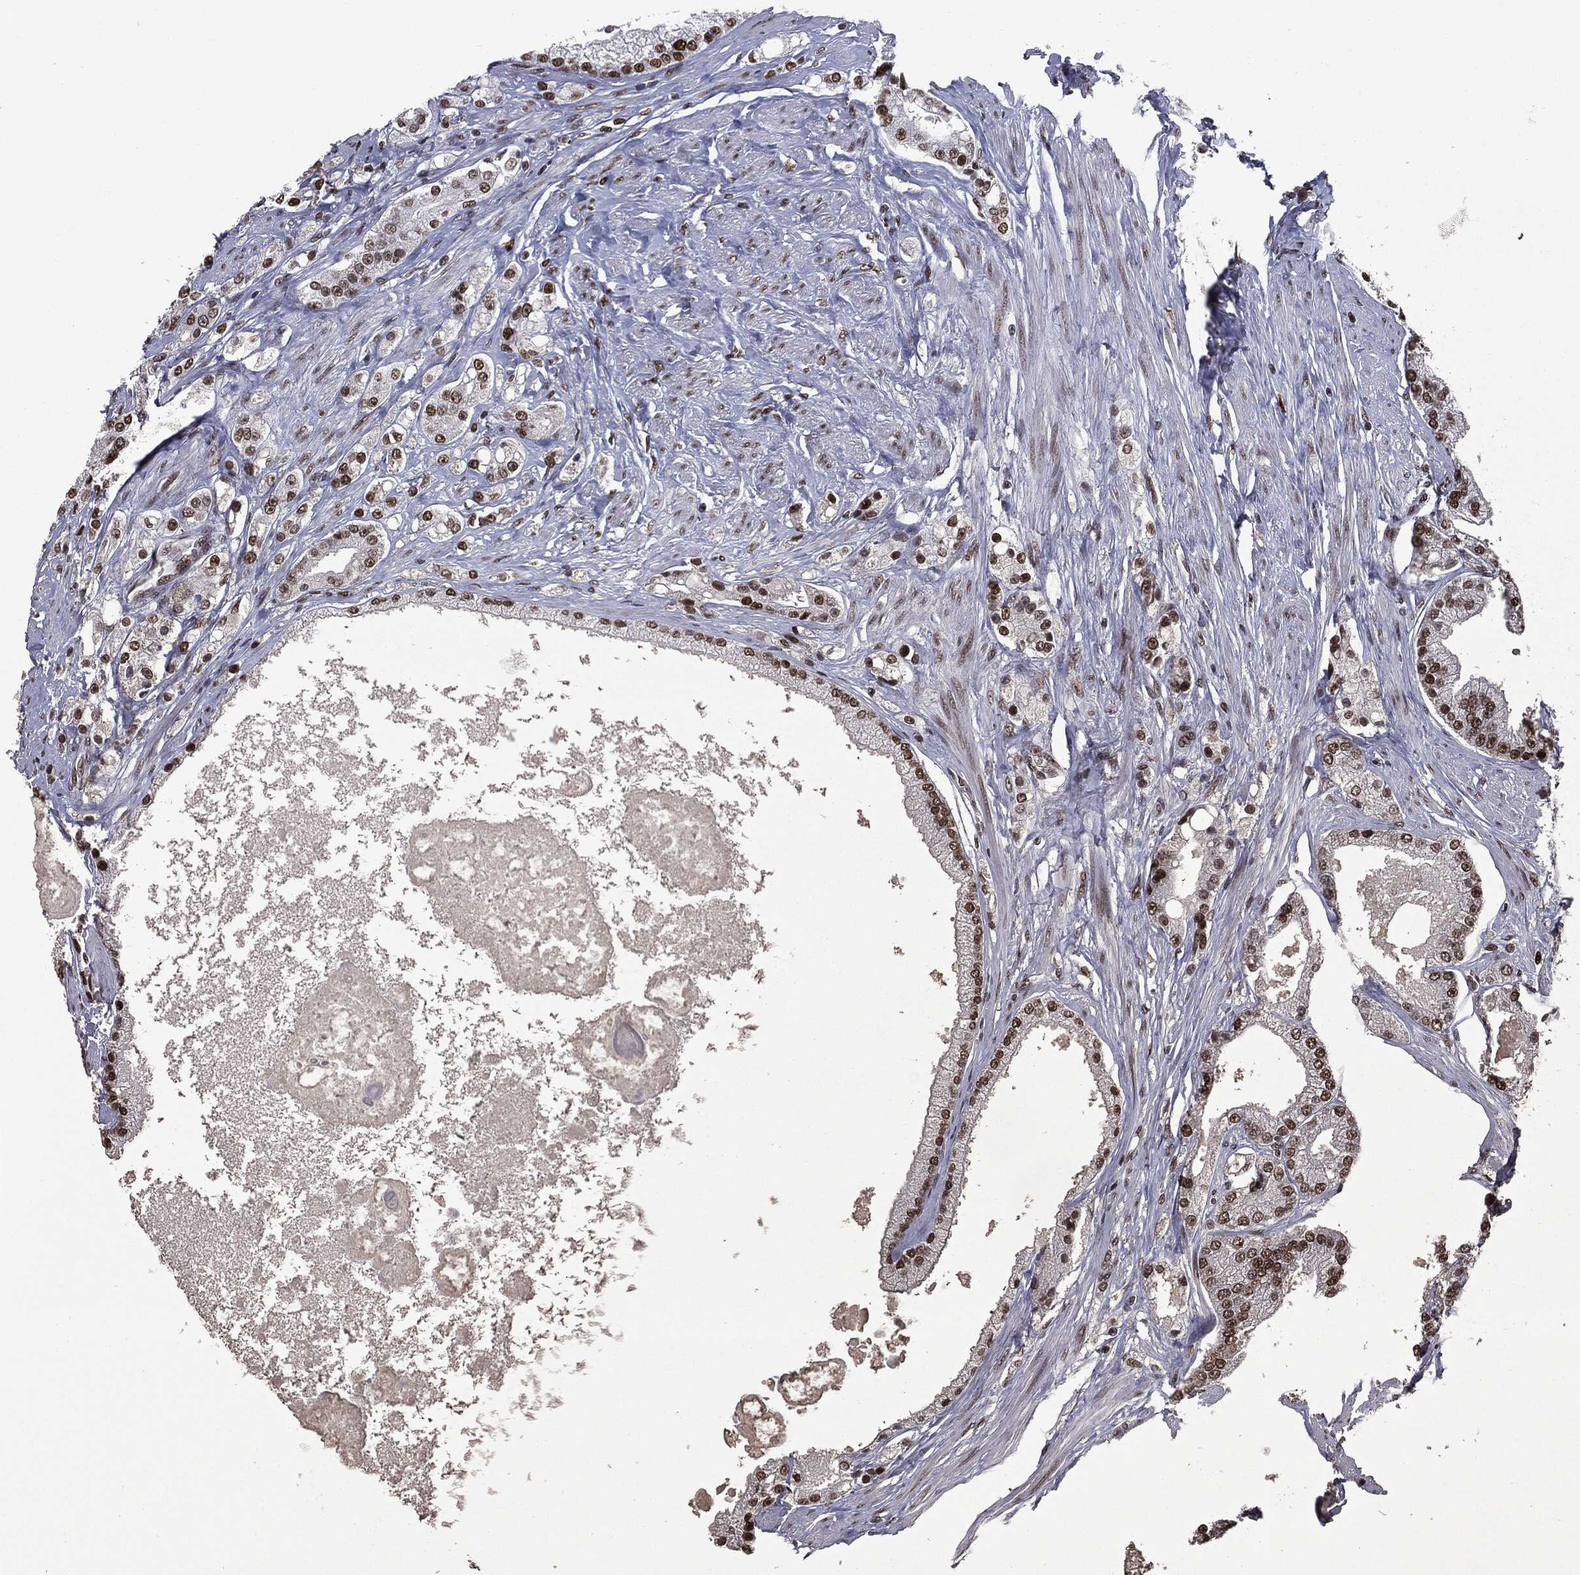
{"staining": {"intensity": "strong", "quantity": ">75%", "location": "nuclear"}, "tissue": "prostate cancer", "cell_type": "Tumor cells", "image_type": "cancer", "snomed": [{"axis": "morphology", "description": "Adenocarcinoma, NOS"}, {"axis": "topography", "description": "Prostate and seminal vesicle, NOS"}, {"axis": "topography", "description": "Prostate"}], "caption": "IHC of human prostate cancer (adenocarcinoma) shows high levels of strong nuclear positivity in about >75% of tumor cells.", "gene": "MSH2", "patient": {"sex": "male", "age": 67}}